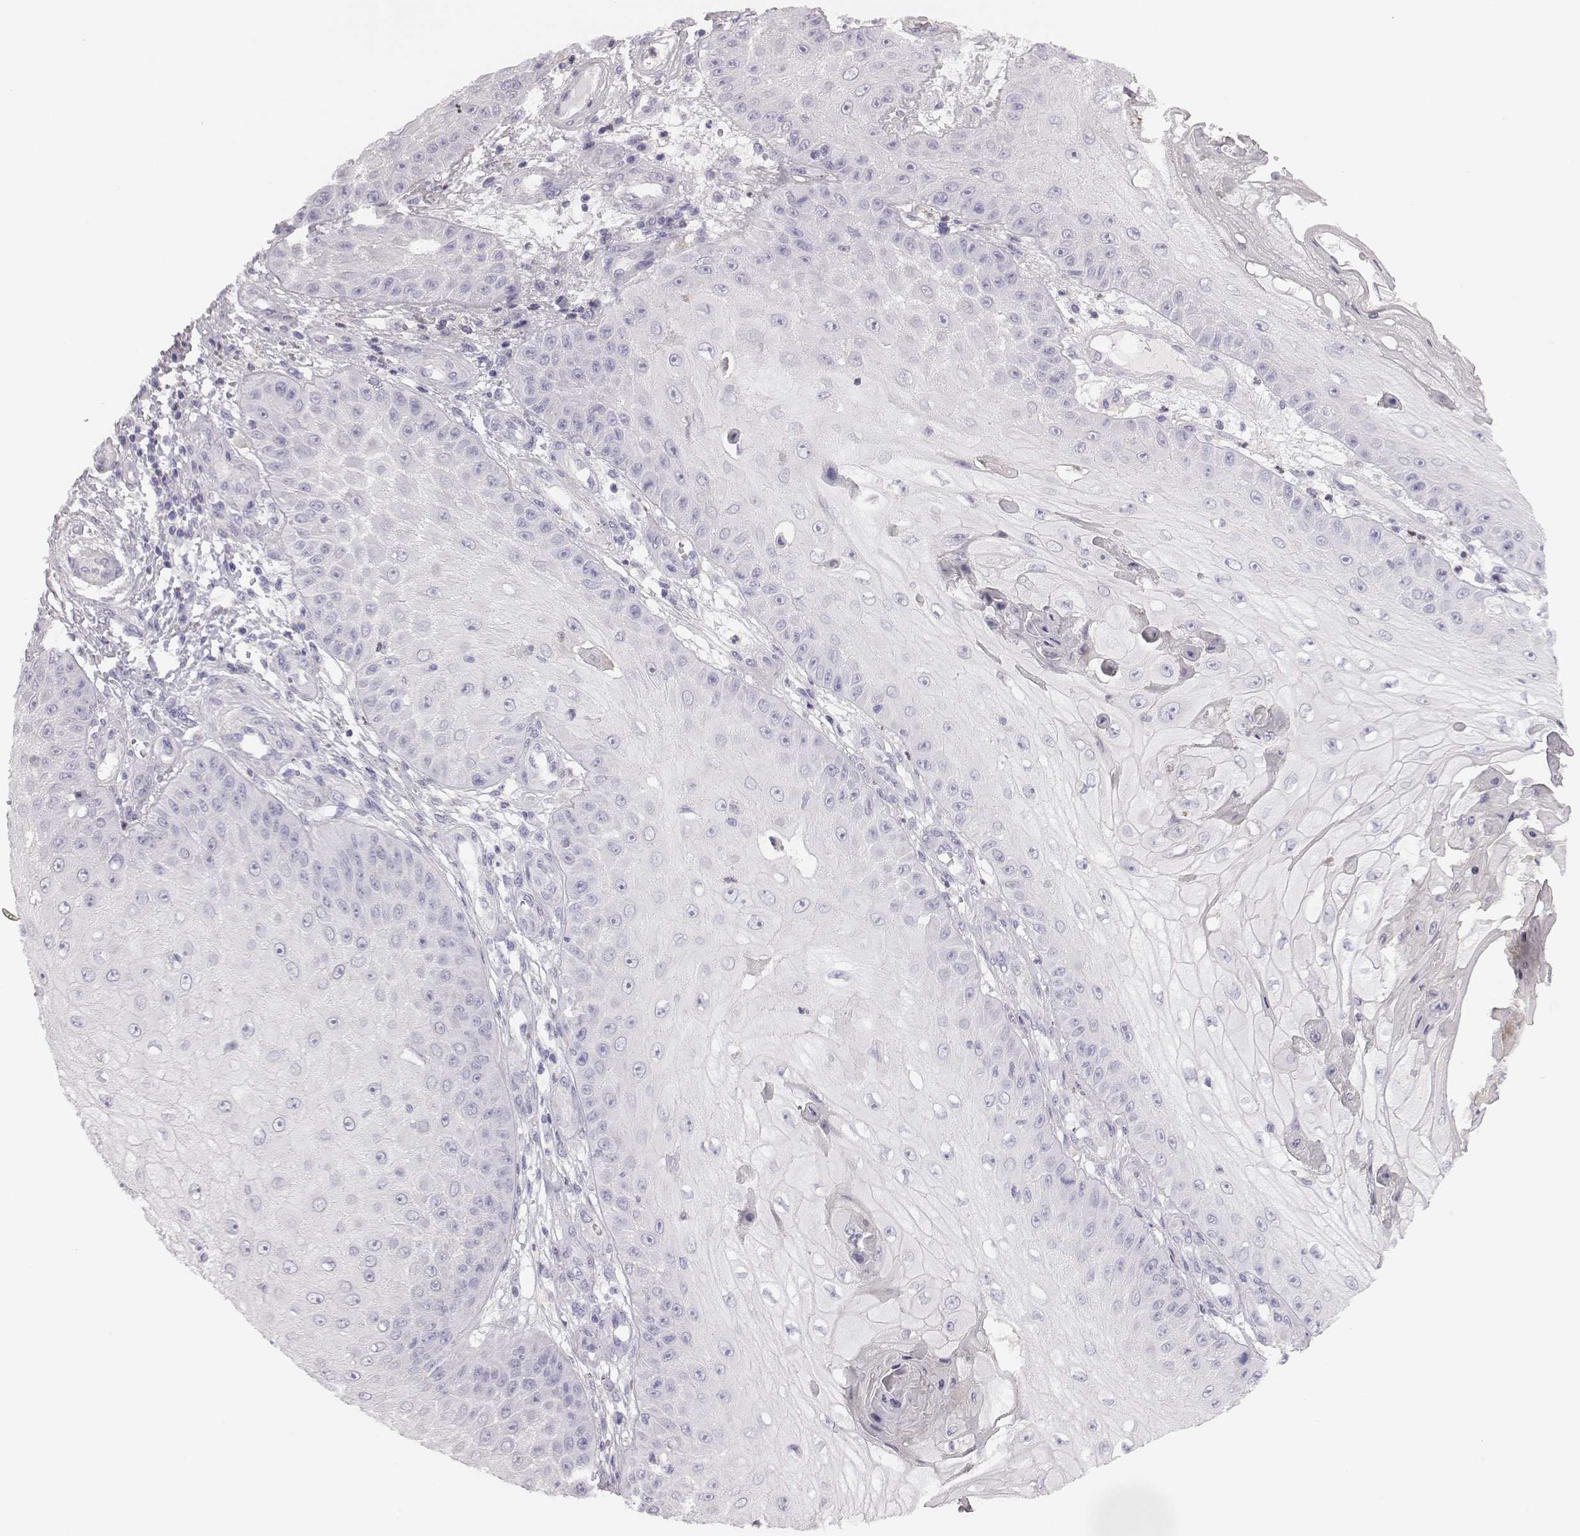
{"staining": {"intensity": "negative", "quantity": "none", "location": "none"}, "tissue": "skin cancer", "cell_type": "Tumor cells", "image_type": "cancer", "snomed": [{"axis": "morphology", "description": "Squamous cell carcinoma, NOS"}, {"axis": "topography", "description": "Skin"}], "caption": "The immunohistochemistry micrograph has no significant staining in tumor cells of skin squamous cell carcinoma tissue. (DAB (3,3'-diaminobenzidine) IHC with hematoxylin counter stain).", "gene": "ADAM7", "patient": {"sex": "male", "age": 70}}